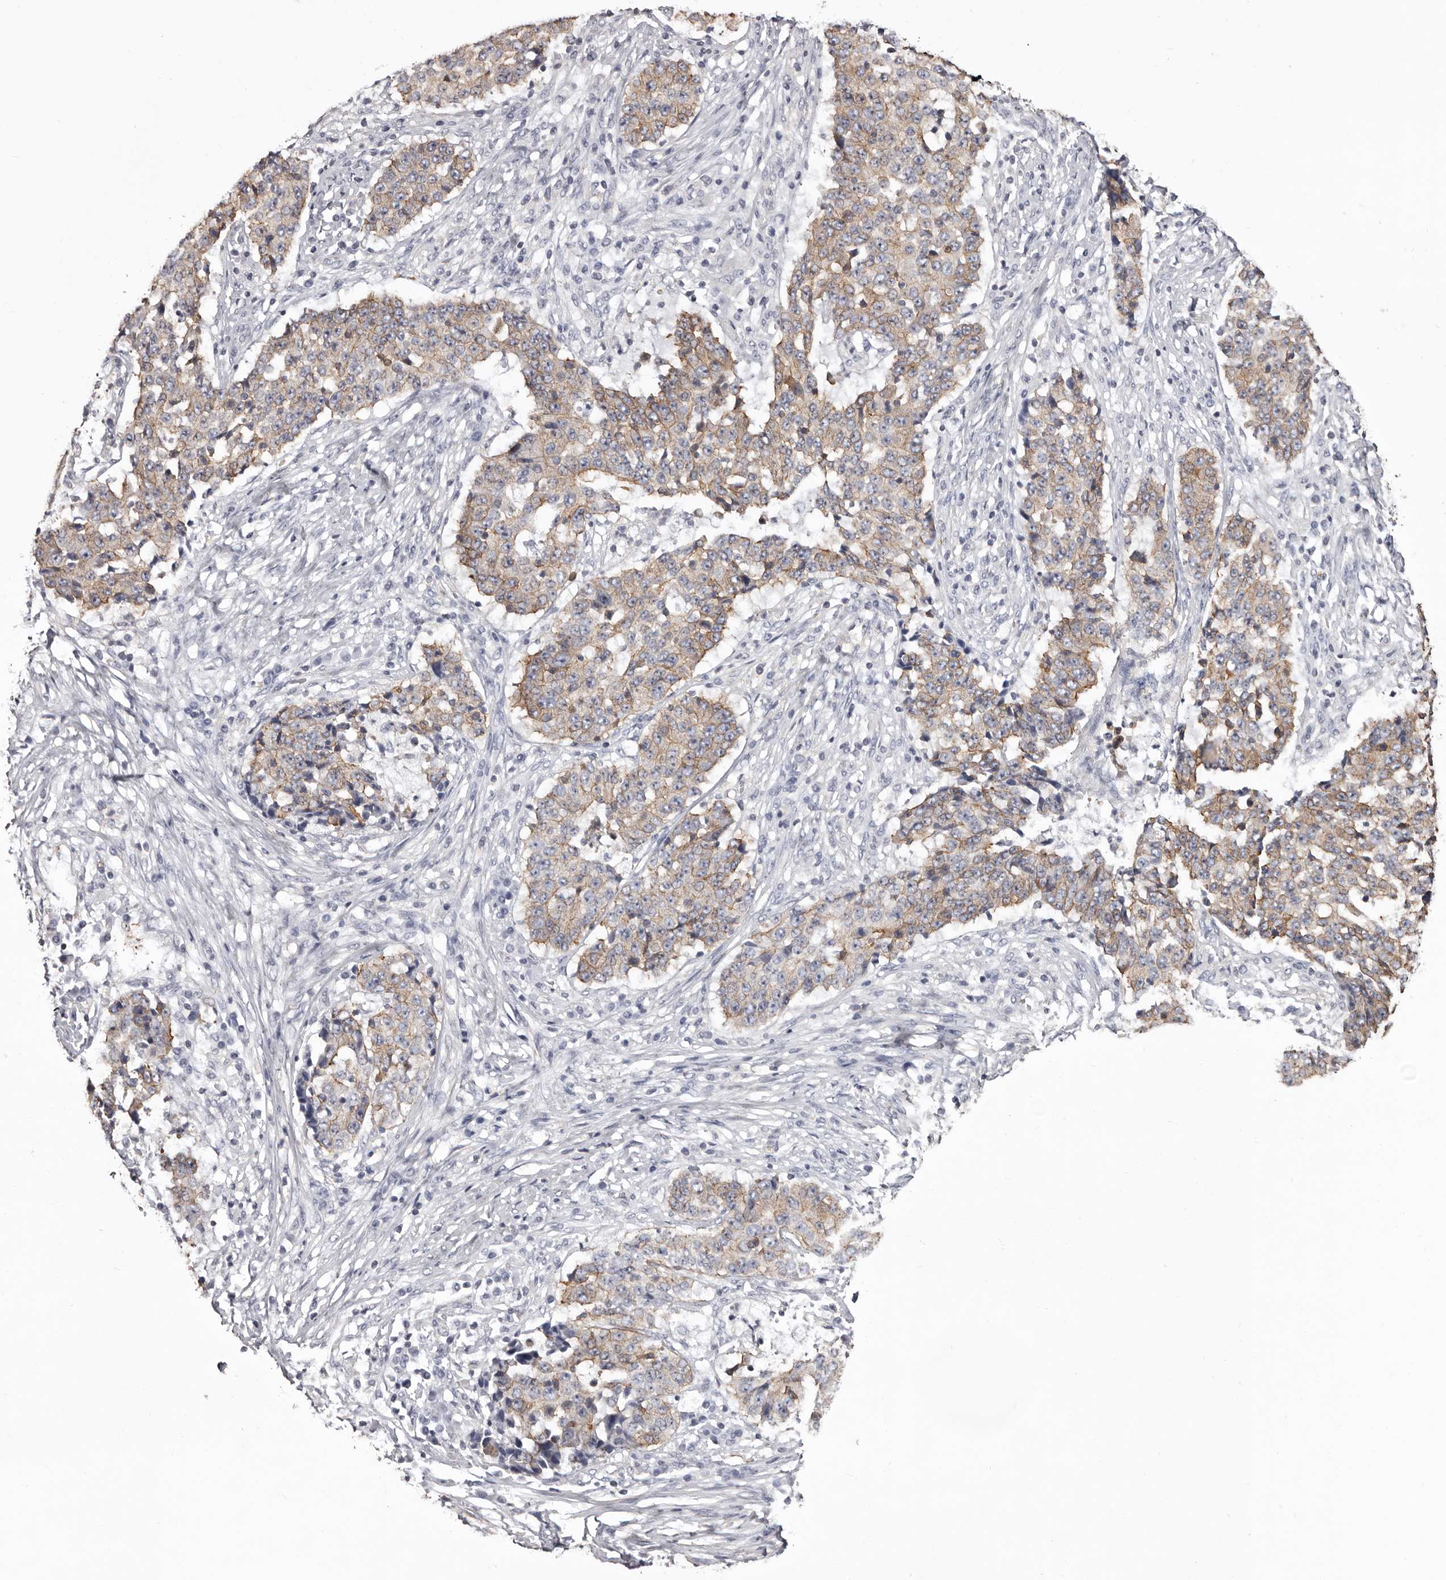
{"staining": {"intensity": "weak", "quantity": ">75%", "location": "cytoplasmic/membranous"}, "tissue": "stomach cancer", "cell_type": "Tumor cells", "image_type": "cancer", "snomed": [{"axis": "morphology", "description": "Adenocarcinoma, NOS"}, {"axis": "topography", "description": "Stomach"}], "caption": "Immunohistochemical staining of stomach cancer reveals low levels of weak cytoplasmic/membranous protein positivity in approximately >75% of tumor cells.", "gene": "LAD1", "patient": {"sex": "male", "age": 59}}